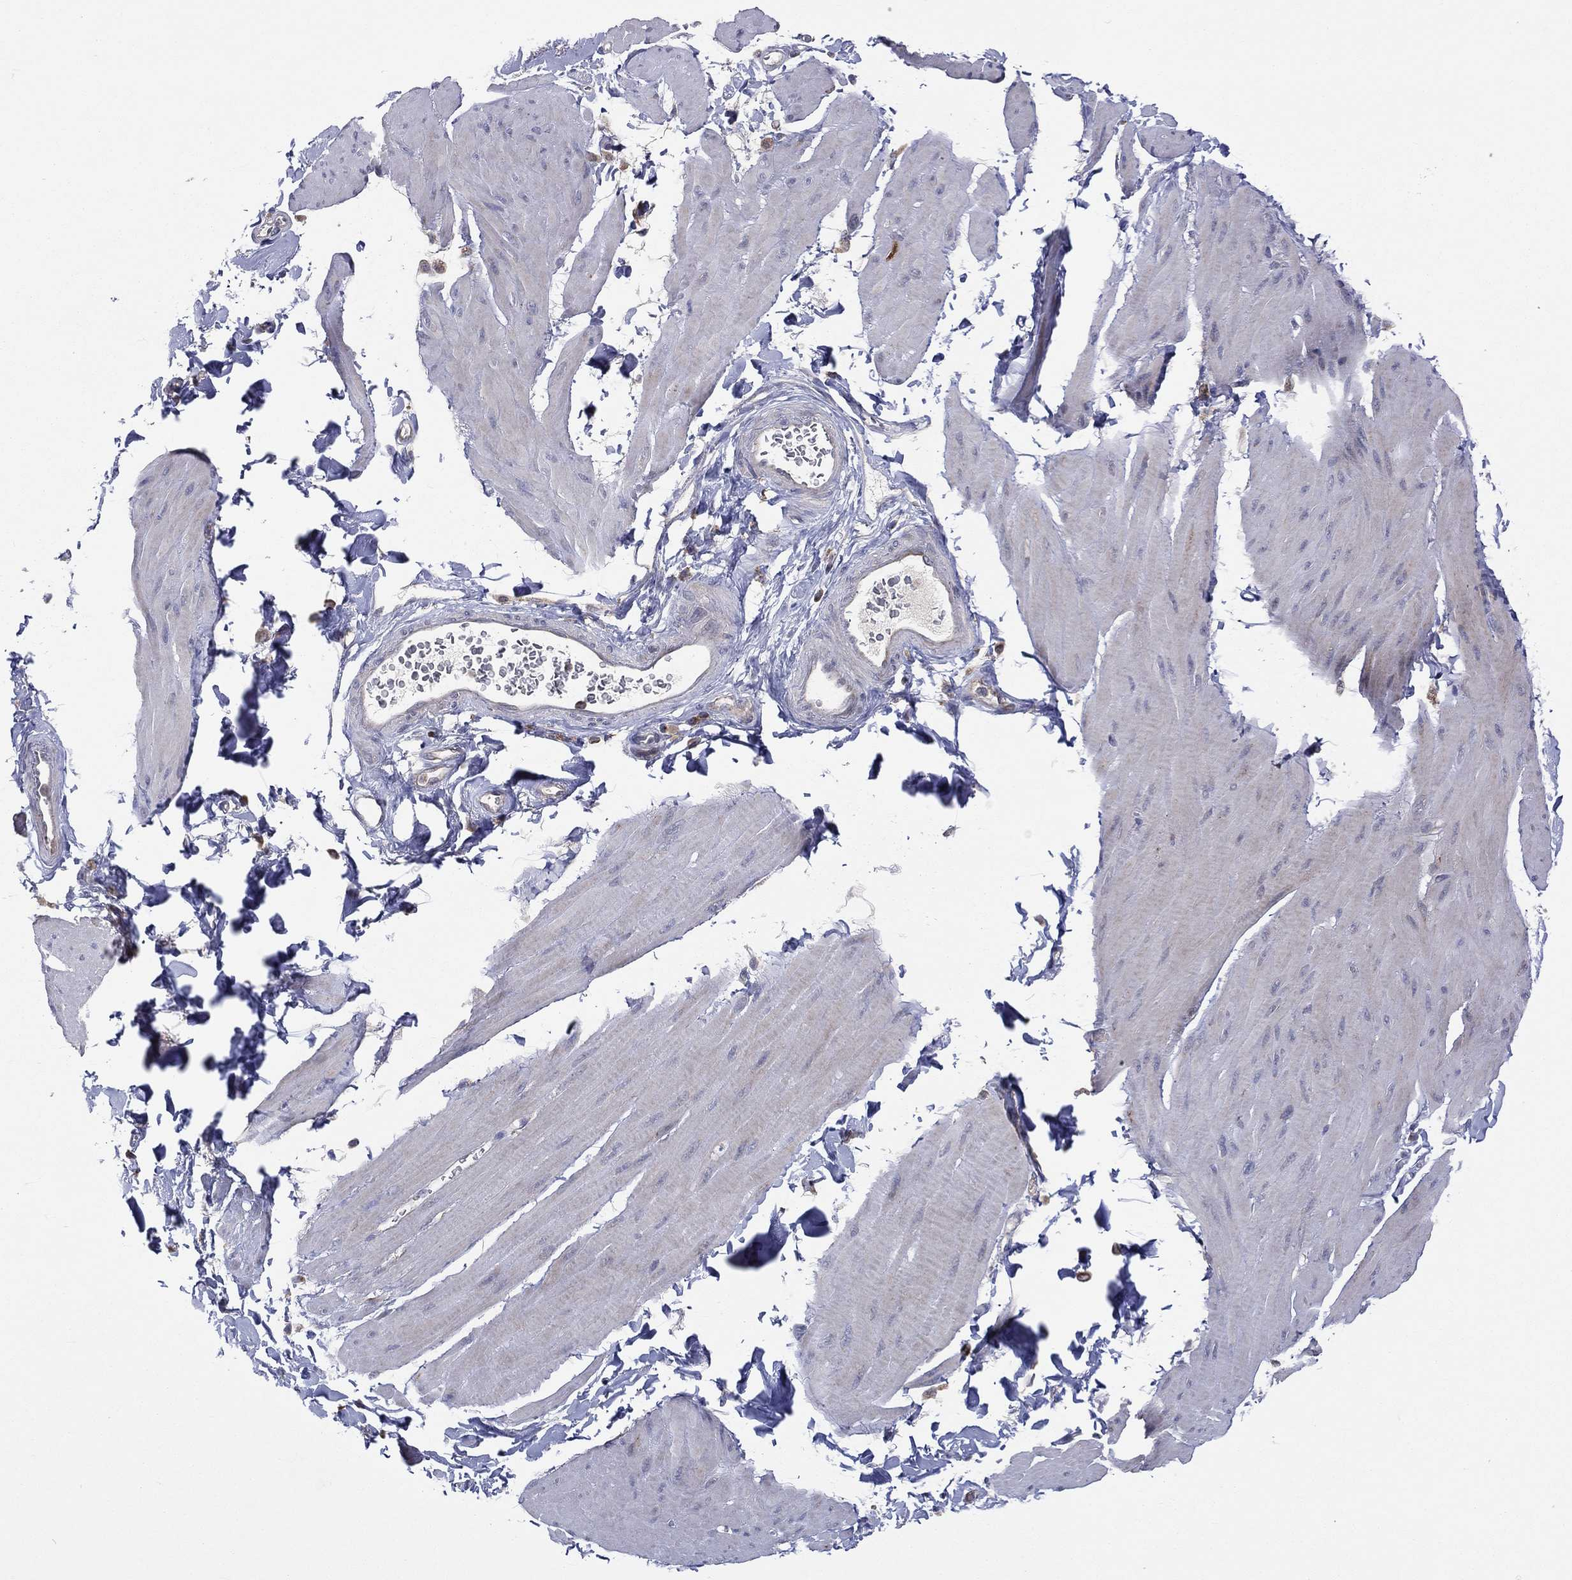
{"staining": {"intensity": "negative", "quantity": "none", "location": "none"}, "tissue": "smooth muscle", "cell_type": "Smooth muscle cells", "image_type": "normal", "snomed": [{"axis": "morphology", "description": "Normal tissue, NOS"}, {"axis": "topography", "description": "Adipose tissue"}, {"axis": "topography", "description": "Smooth muscle"}, {"axis": "topography", "description": "Peripheral nerve tissue"}], "caption": "Immunohistochemistry of unremarkable smooth muscle reveals no expression in smooth muscle cells.", "gene": "STARD3", "patient": {"sex": "male", "age": 83}}